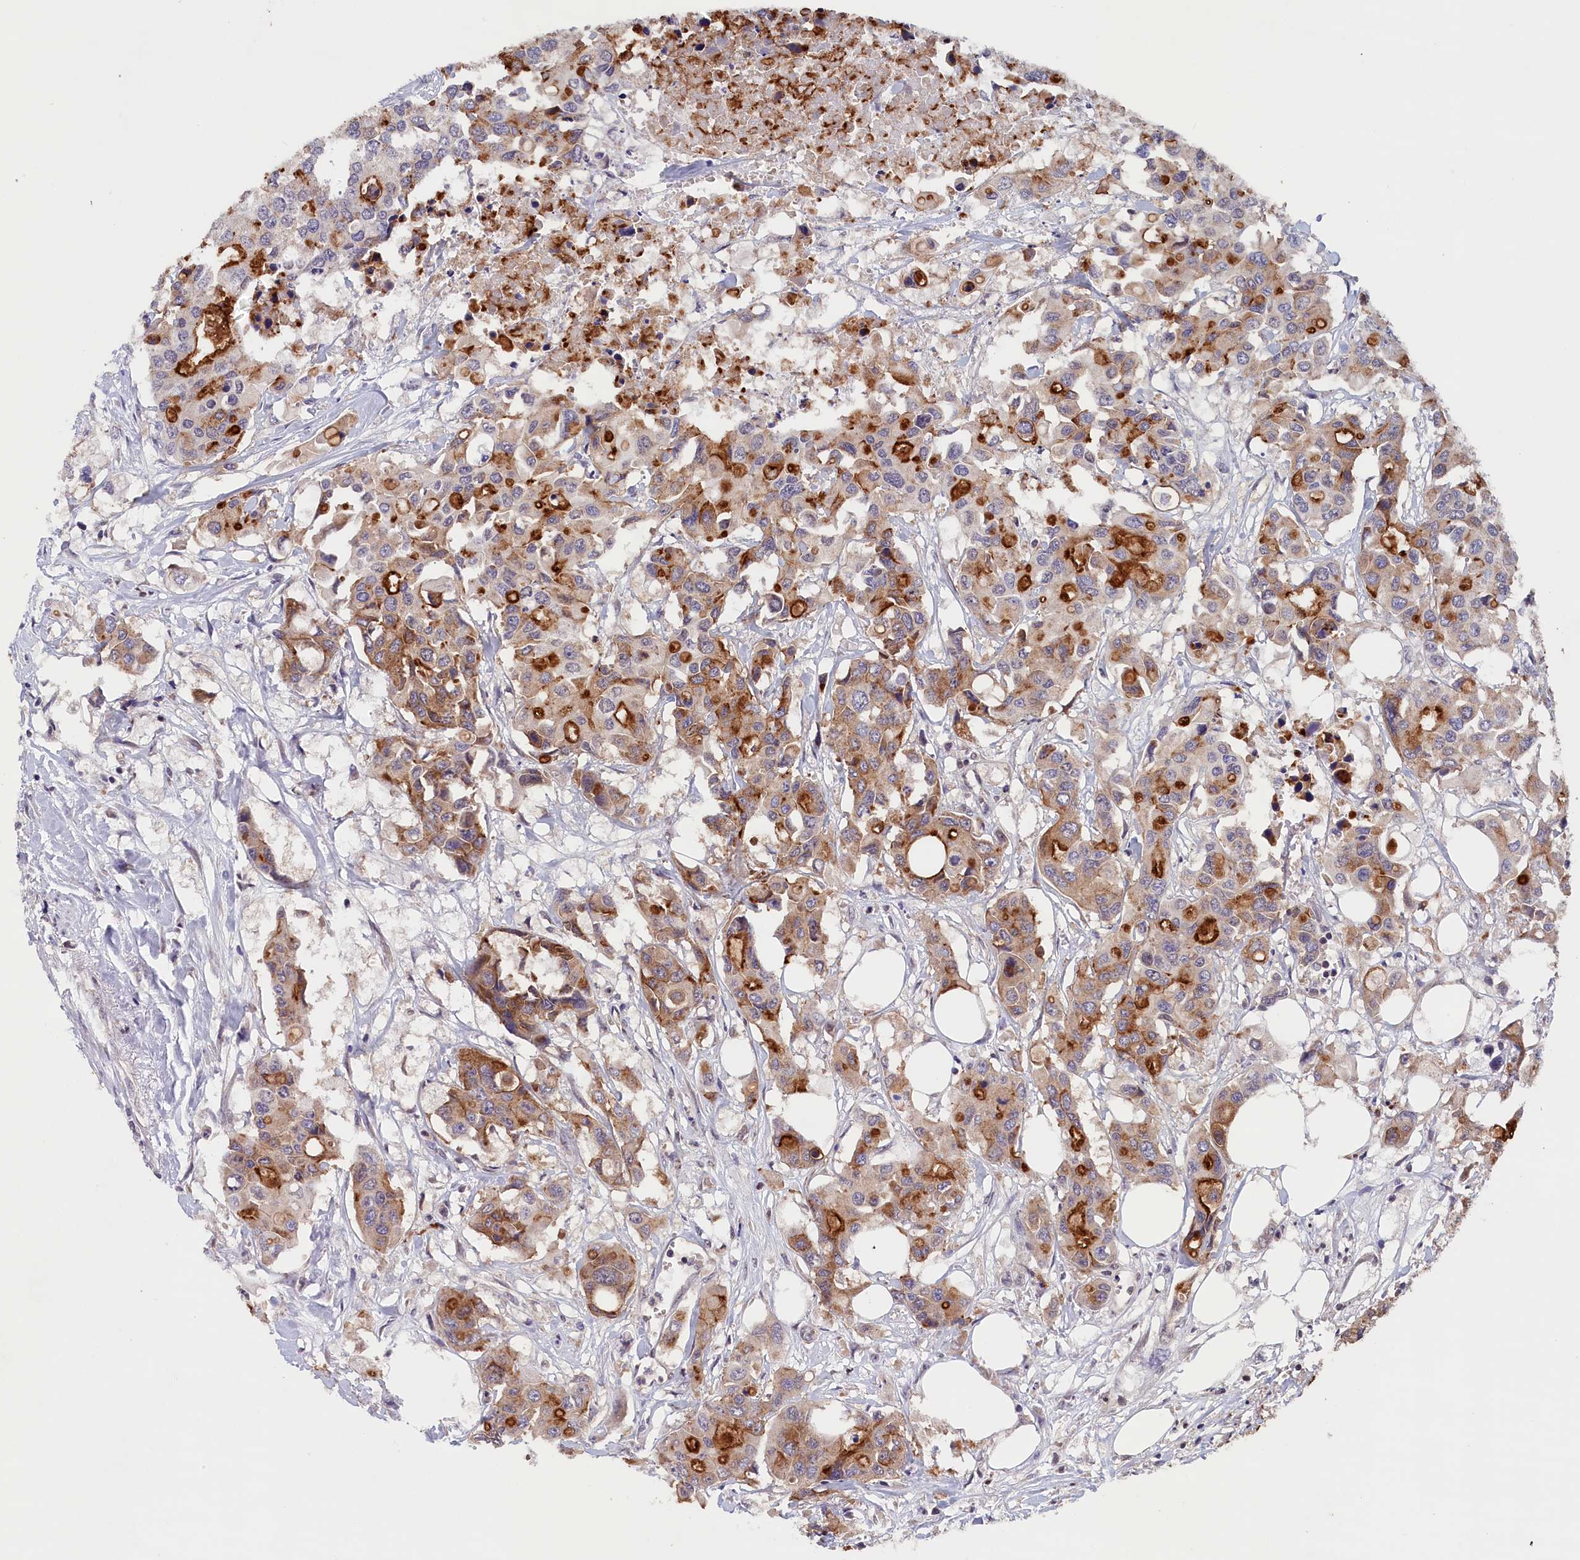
{"staining": {"intensity": "strong", "quantity": "25%-75%", "location": "cytoplasmic/membranous"}, "tissue": "colorectal cancer", "cell_type": "Tumor cells", "image_type": "cancer", "snomed": [{"axis": "morphology", "description": "Adenocarcinoma, NOS"}, {"axis": "topography", "description": "Colon"}], "caption": "A high-resolution photomicrograph shows immunohistochemistry staining of colorectal cancer, which reveals strong cytoplasmic/membranous staining in about 25%-75% of tumor cells.", "gene": "KCNK6", "patient": {"sex": "male", "age": 77}}